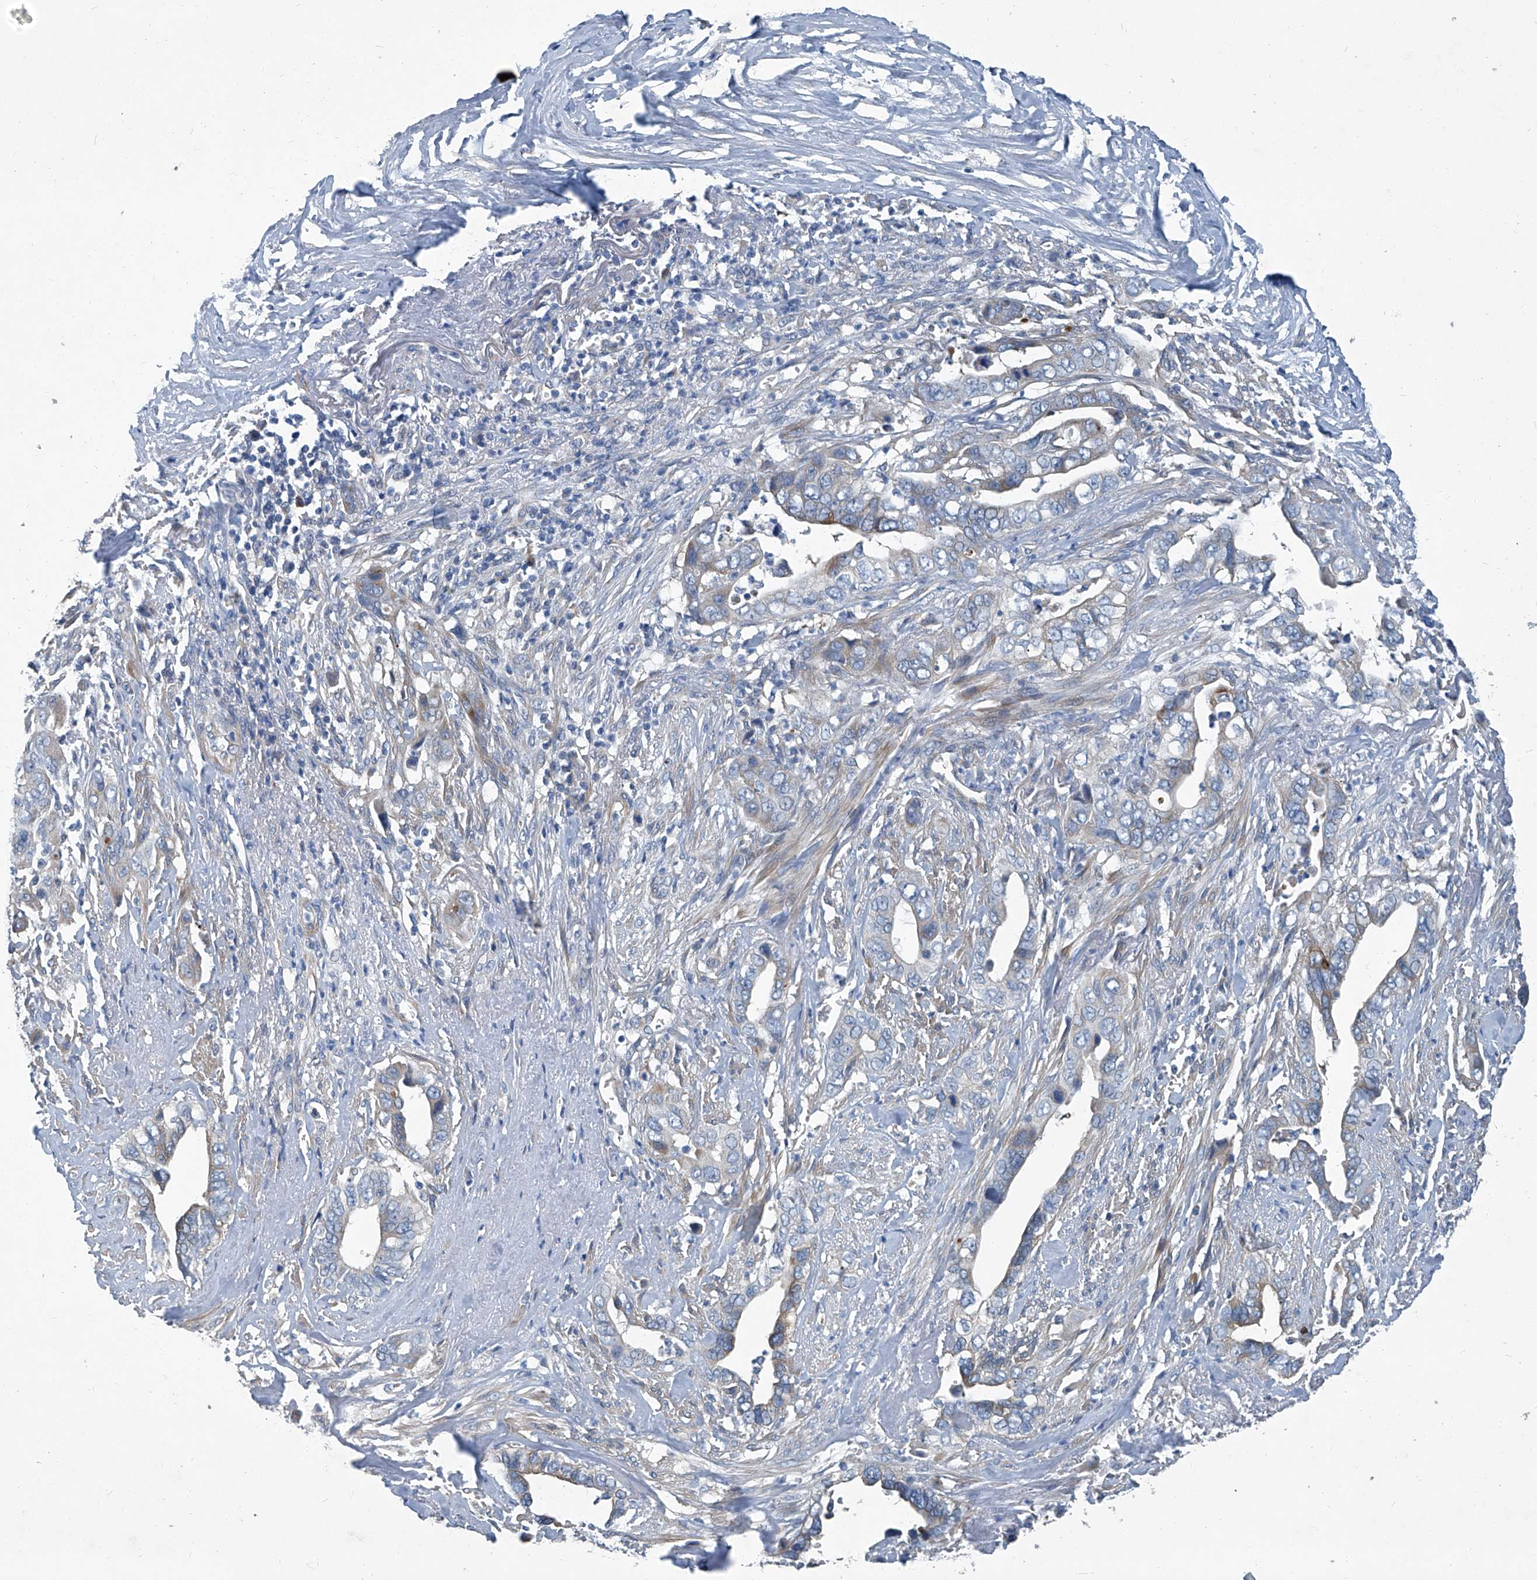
{"staining": {"intensity": "weak", "quantity": "25%-75%", "location": "cytoplasmic/membranous"}, "tissue": "liver cancer", "cell_type": "Tumor cells", "image_type": "cancer", "snomed": [{"axis": "morphology", "description": "Cholangiocarcinoma"}, {"axis": "topography", "description": "Liver"}], "caption": "A micrograph of human liver cholangiocarcinoma stained for a protein shows weak cytoplasmic/membranous brown staining in tumor cells.", "gene": "SLC26A11", "patient": {"sex": "female", "age": 79}}